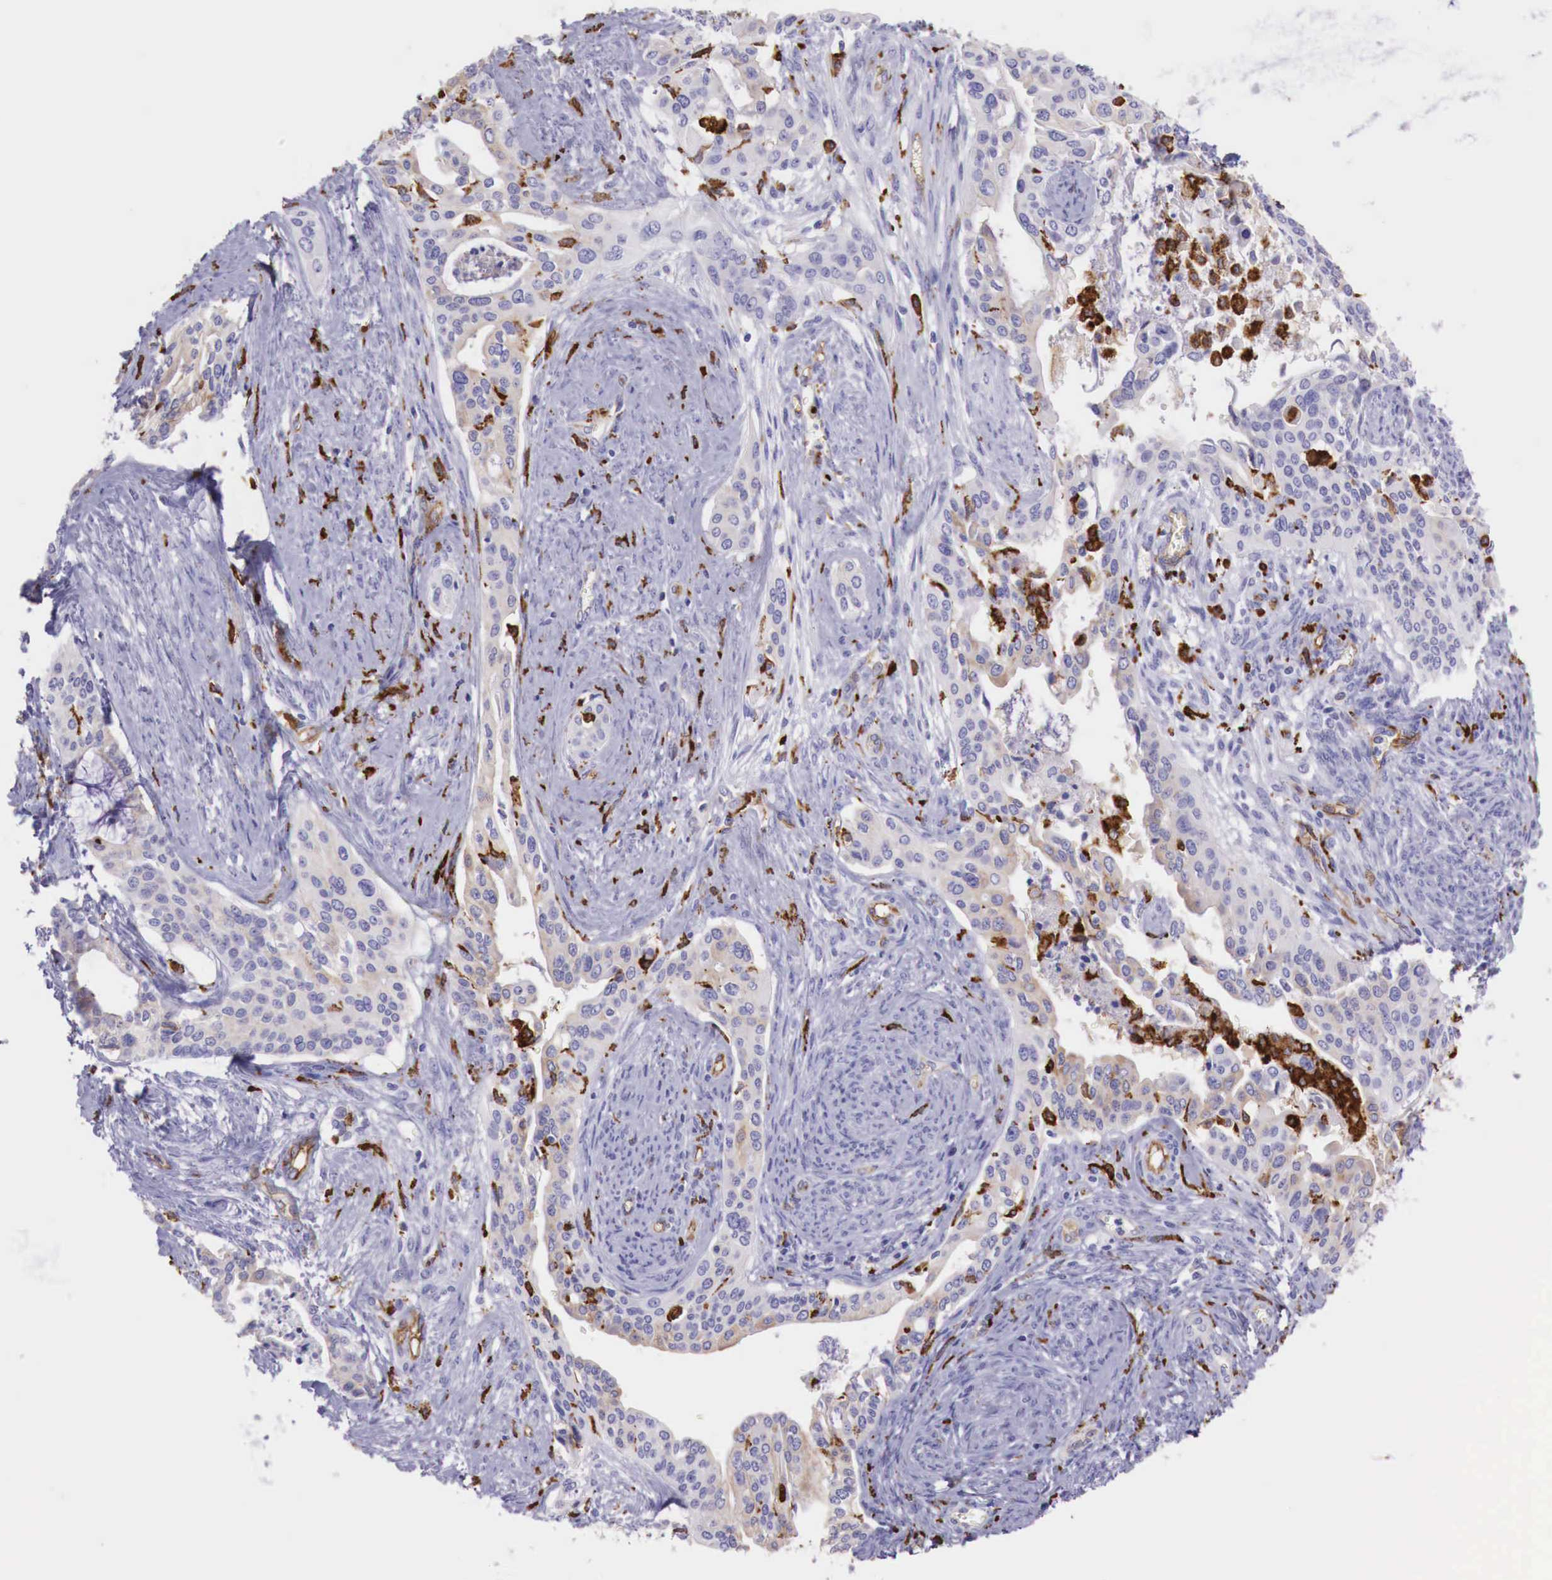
{"staining": {"intensity": "weak", "quantity": "25%-75%", "location": "cytoplasmic/membranous"}, "tissue": "cervical cancer", "cell_type": "Tumor cells", "image_type": "cancer", "snomed": [{"axis": "morphology", "description": "Squamous cell carcinoma, NOS"}, {"axis": "topography", "description": "Cervix"}], "caption": "An image of human cervical squamous cell carcinoma stained for a protein shows weak cytoplasmic/membranous brown staining in tumor cells.", "gene": "MSR1", "patient": {"sex": "female", "age": 34}}